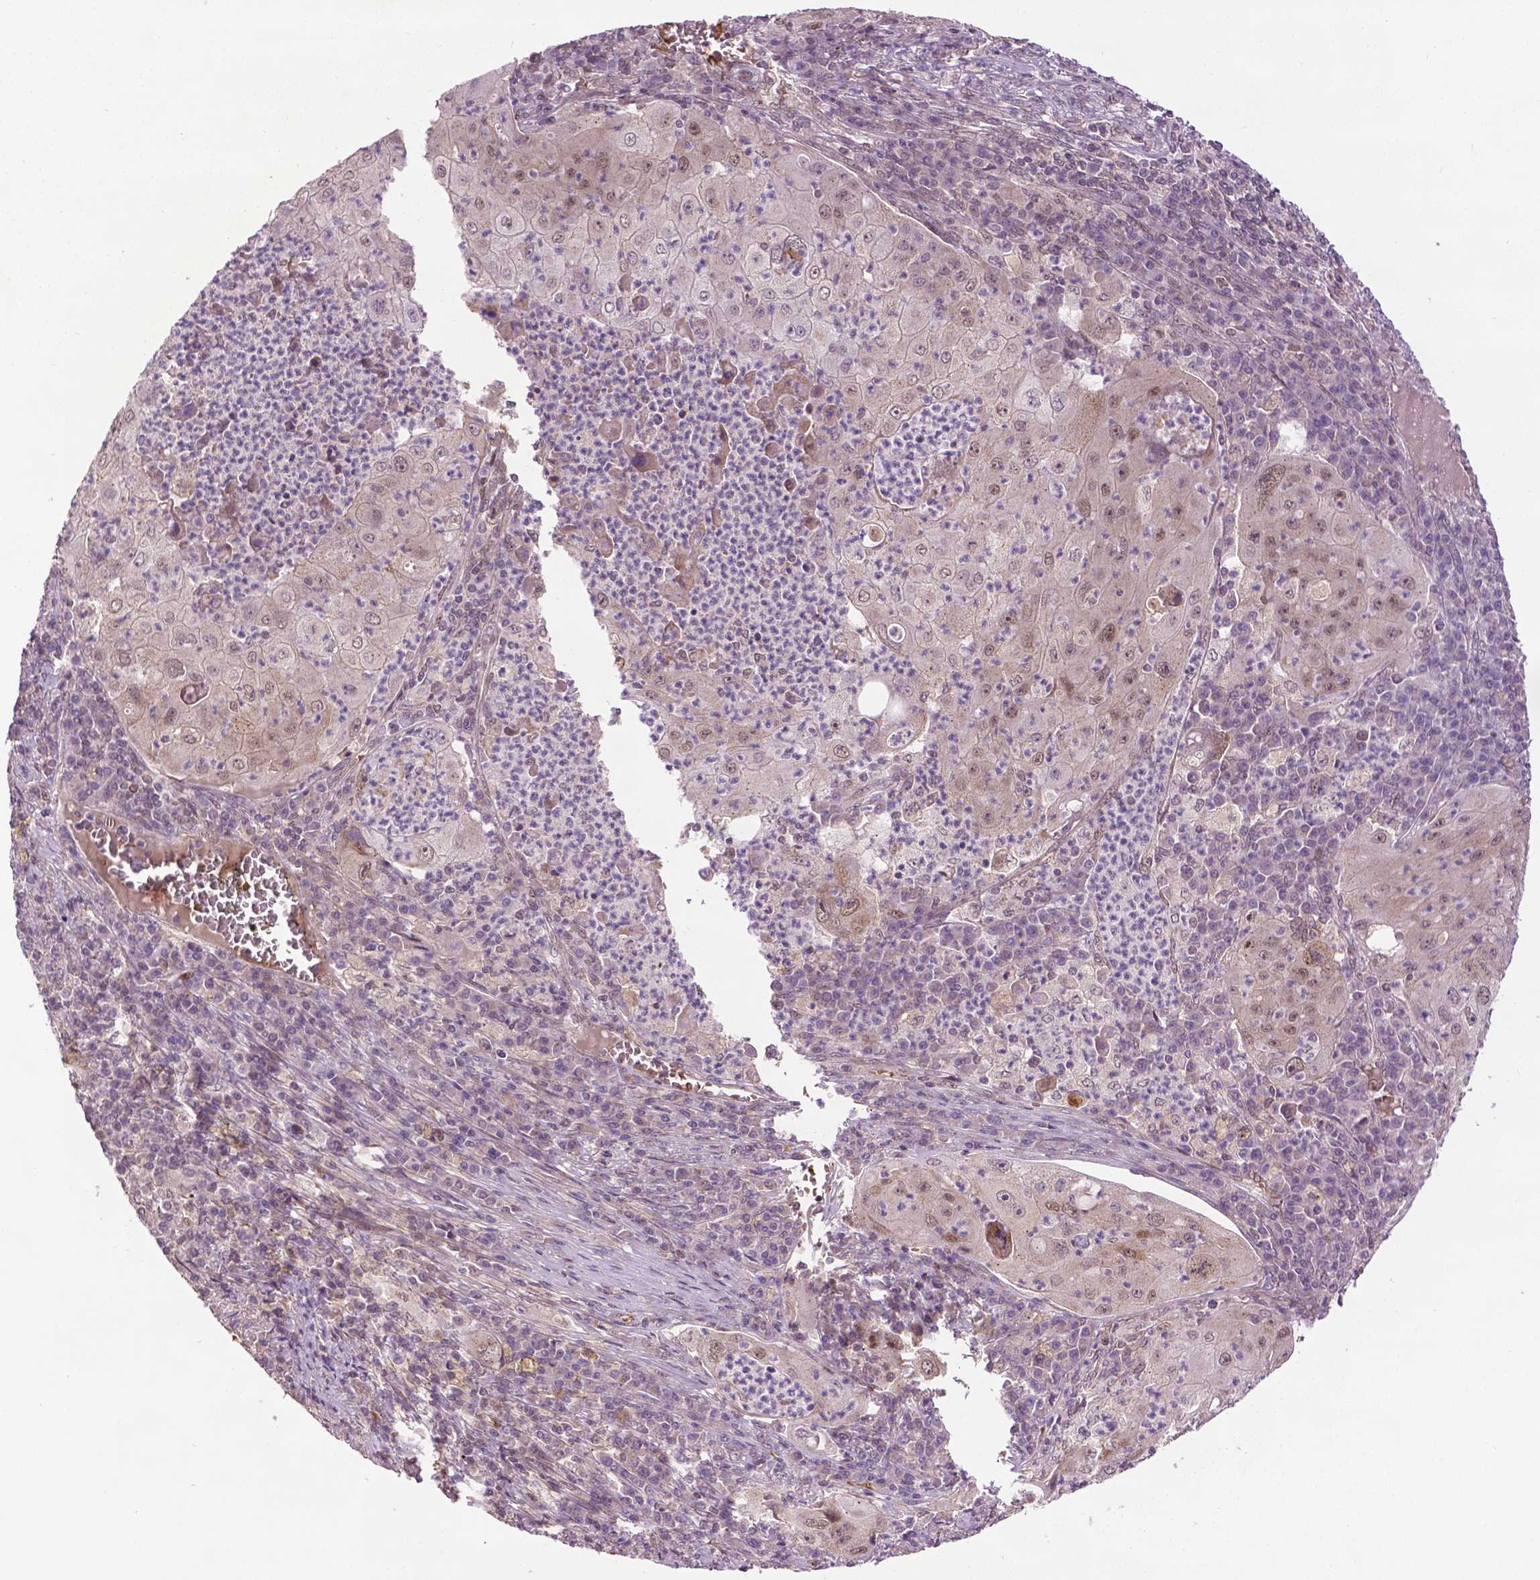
{"staining": {"intensity": "weak", "quantity": "25%-75%", "location": "nuclear"}, "tissue": "lung cancer", "cell_type": "Tumor cells", "image_type": "cancer", "snomed": [{"axis": "morphology", "description": "Squamous cell carcinoma, NOS"}, {"axis": "topography", "description": "Lung"}], "caption": "Brown immunohistochemical staining in lung cancer reveals weak nuclear expression in approximately 25%-75% of tumor cells.", "gene": "ZNF41", "patient": {"sex": "female", "age": 59}}